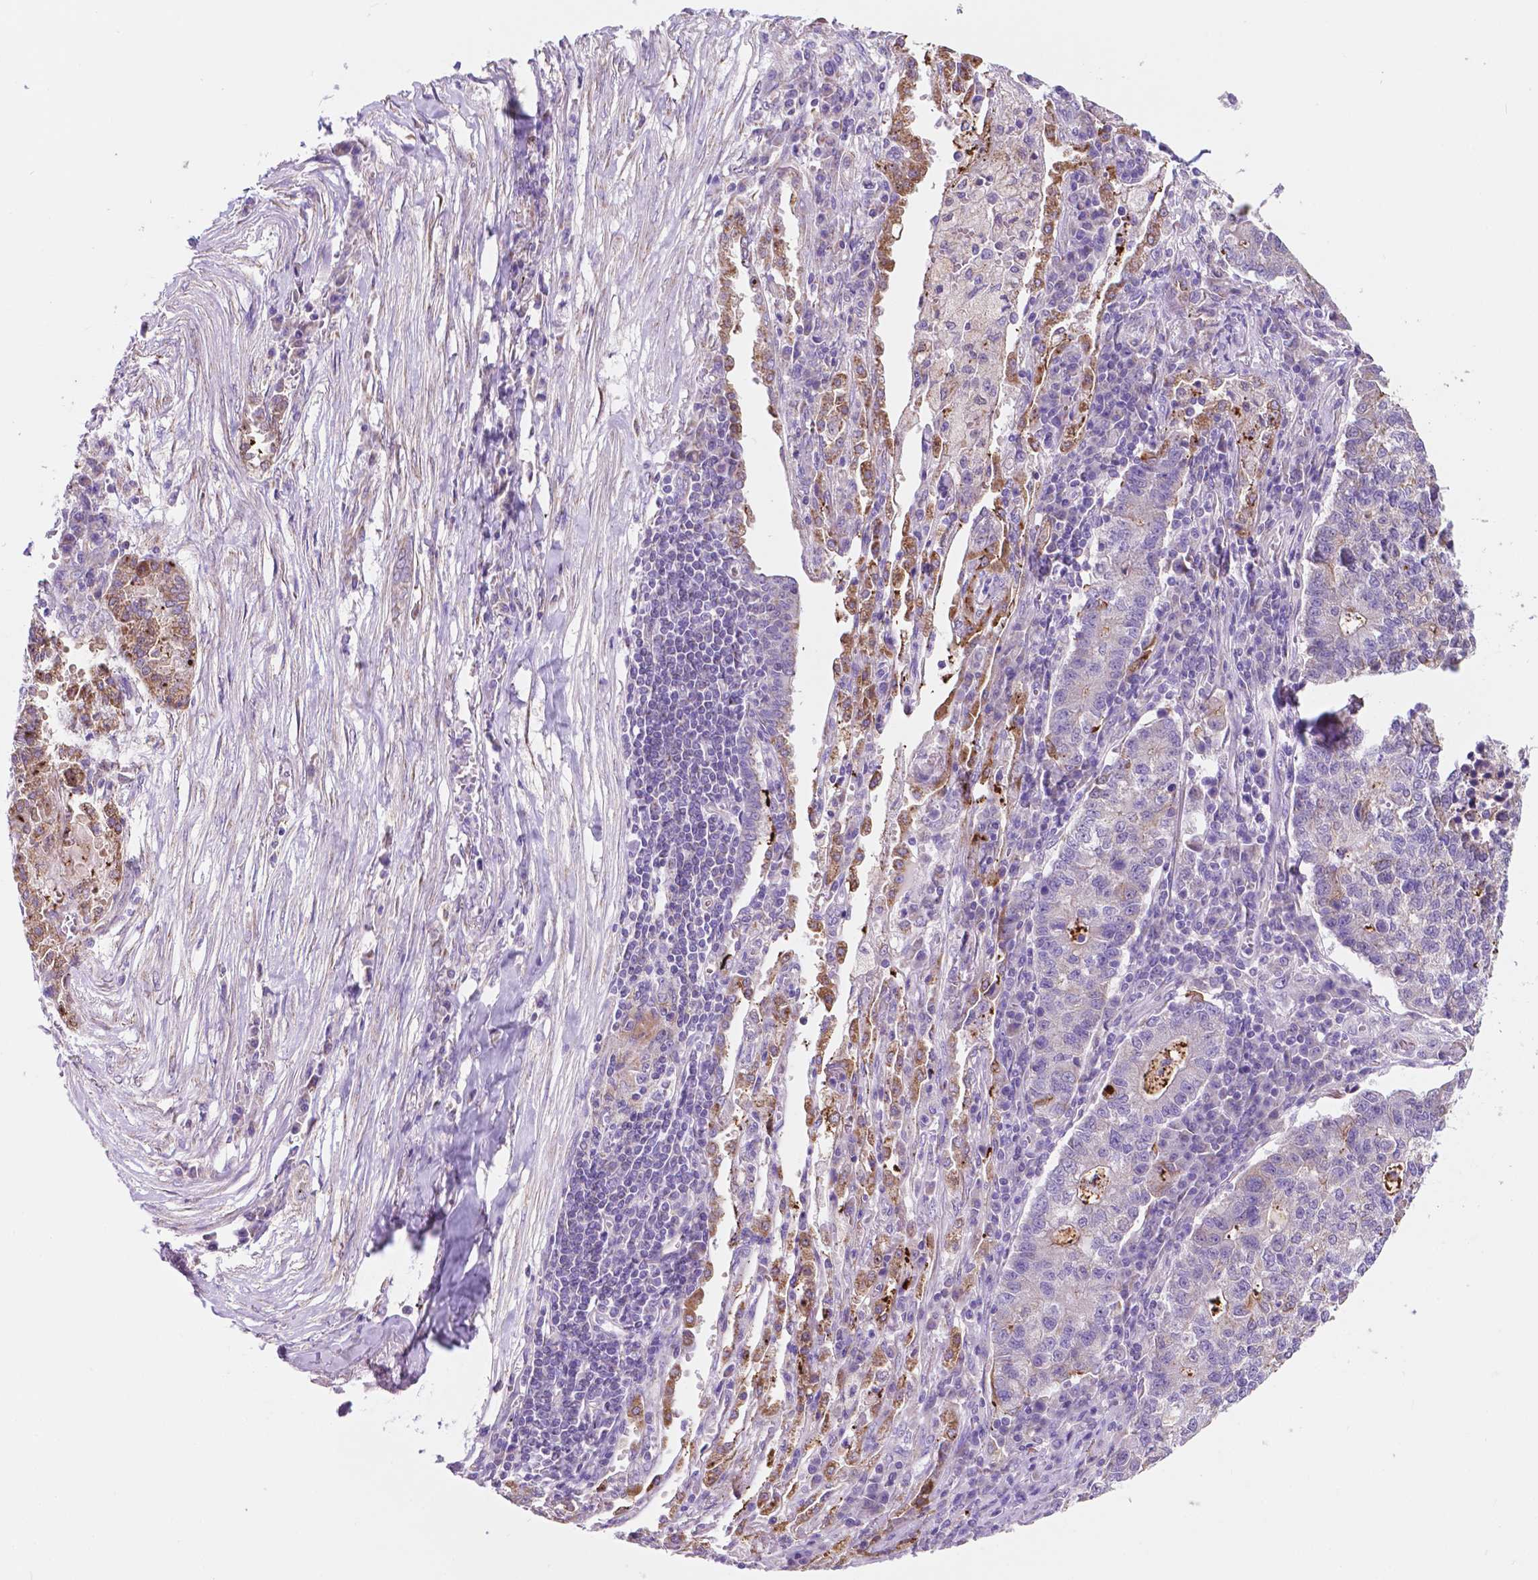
{"staining": {"intensity": "negative", "quantity": "none", "location": "none"}, "tissue": "lung cancer", "cell_type": "Tumor cells", "image_type": "cancer", "snomed": [{"axis": "morphology", "description": "Adenocarcinoma, NOS"}, {"axis": "topography", "description": "Lung"}], "caption": "A high-resolution image shows immunohistochemistry (IHC) staining of lung cancer (adenocarcinoma), which exhibits no significant positivity in tumor cells.", "gene": "TRPV5", "patient": {"sex": "male", "age": 57}}